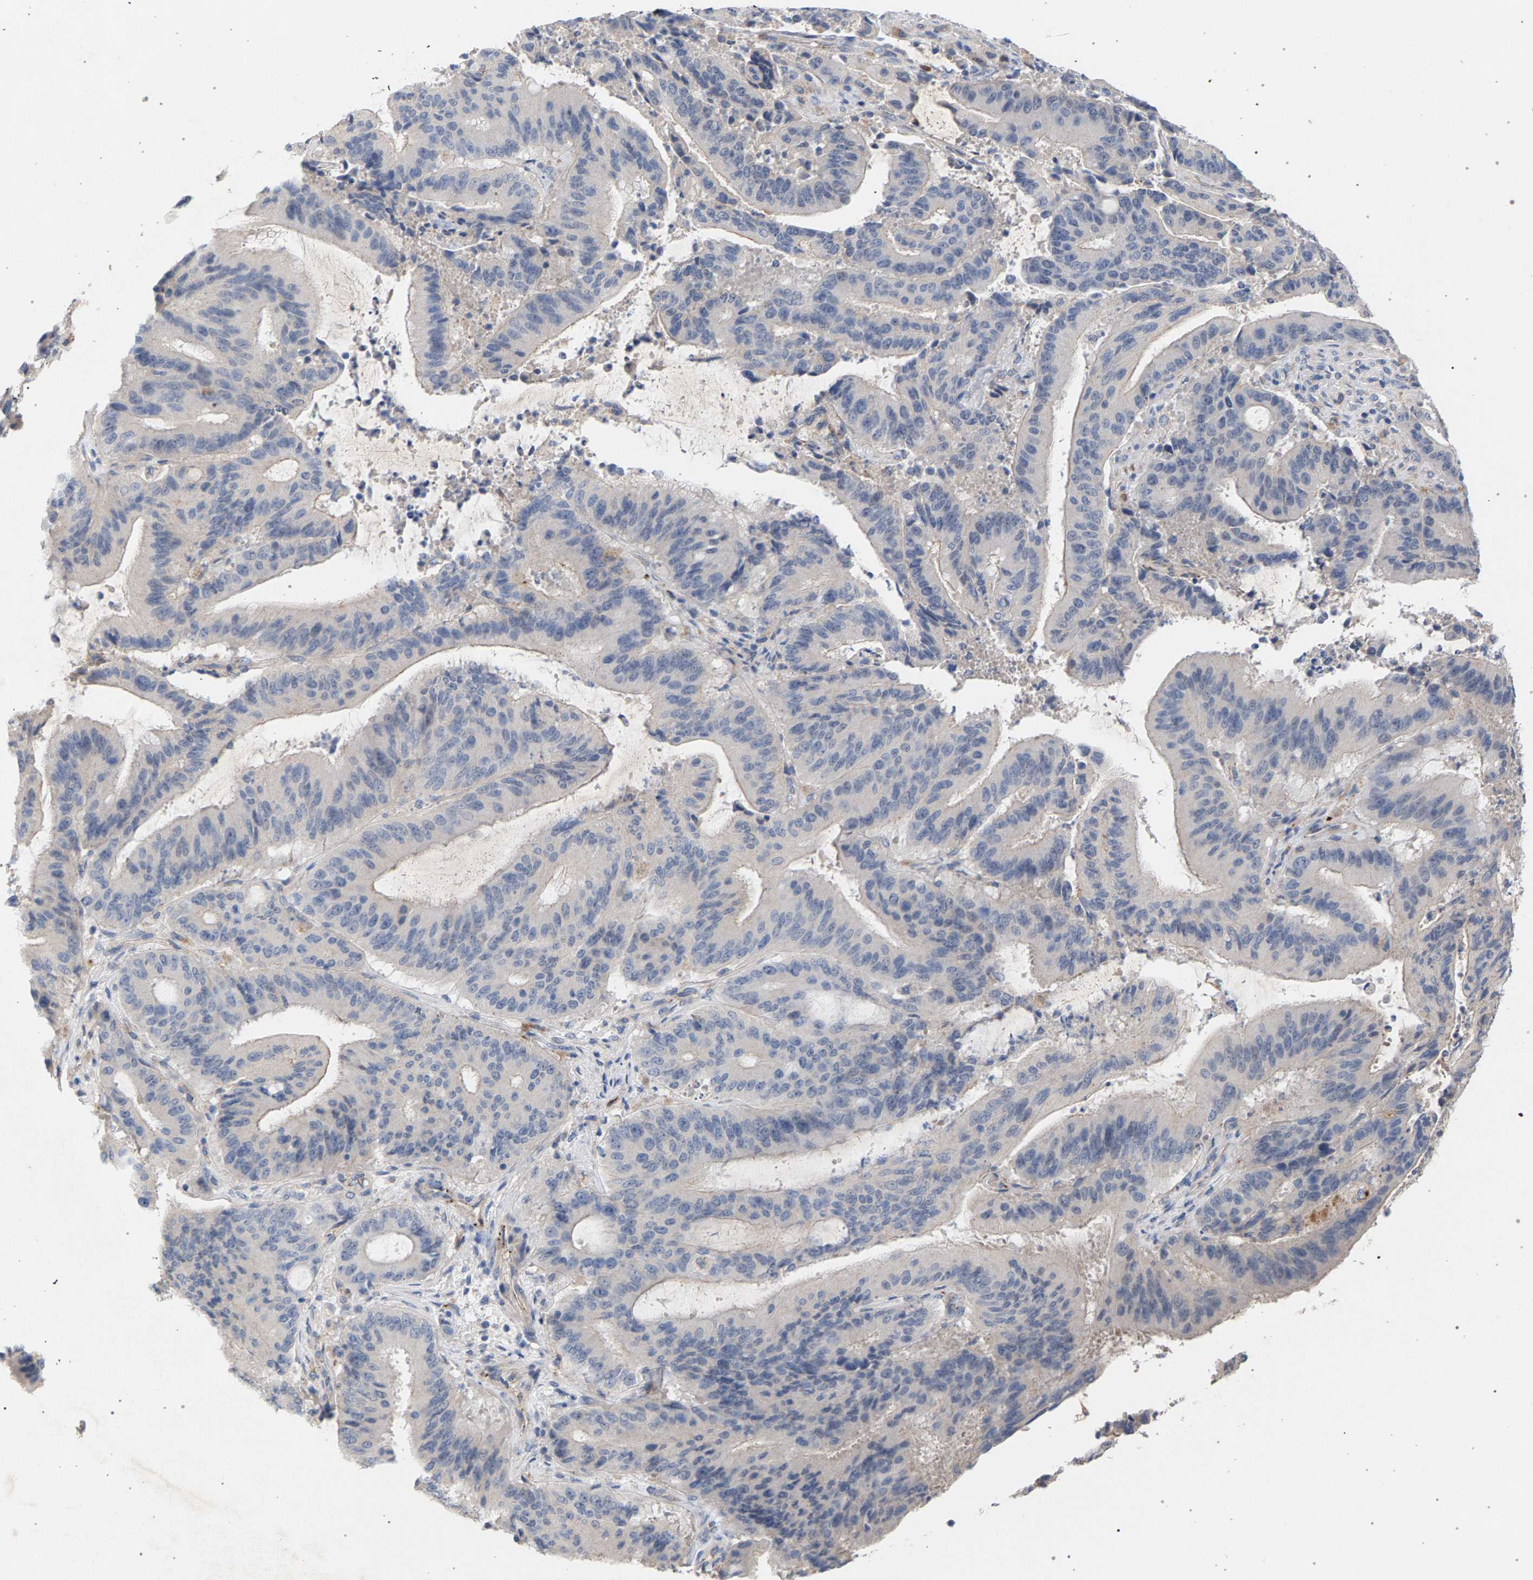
{"staining": {"intensity": "negative", "quantity": "none", "location": "none"}, "tissue": "liver cancer", "cell_type": "Tumor cells", "image_type": "cancer", "snomed": [{"axis": "morphology", "description": "Normal tissue, NOS"}, {"axis": "morphology", "description": "Cholangiocarcinoma"}, {"axis": "topography", "description": "Liver"}, {"axis": "topography", "description": "Peripheral nerve tissue"}], "caption": "IHC of human liver cancer displays no expression in tumor cells.", "gene": "MAMDC2", "patient": {"sex": "female", "age": 73}}